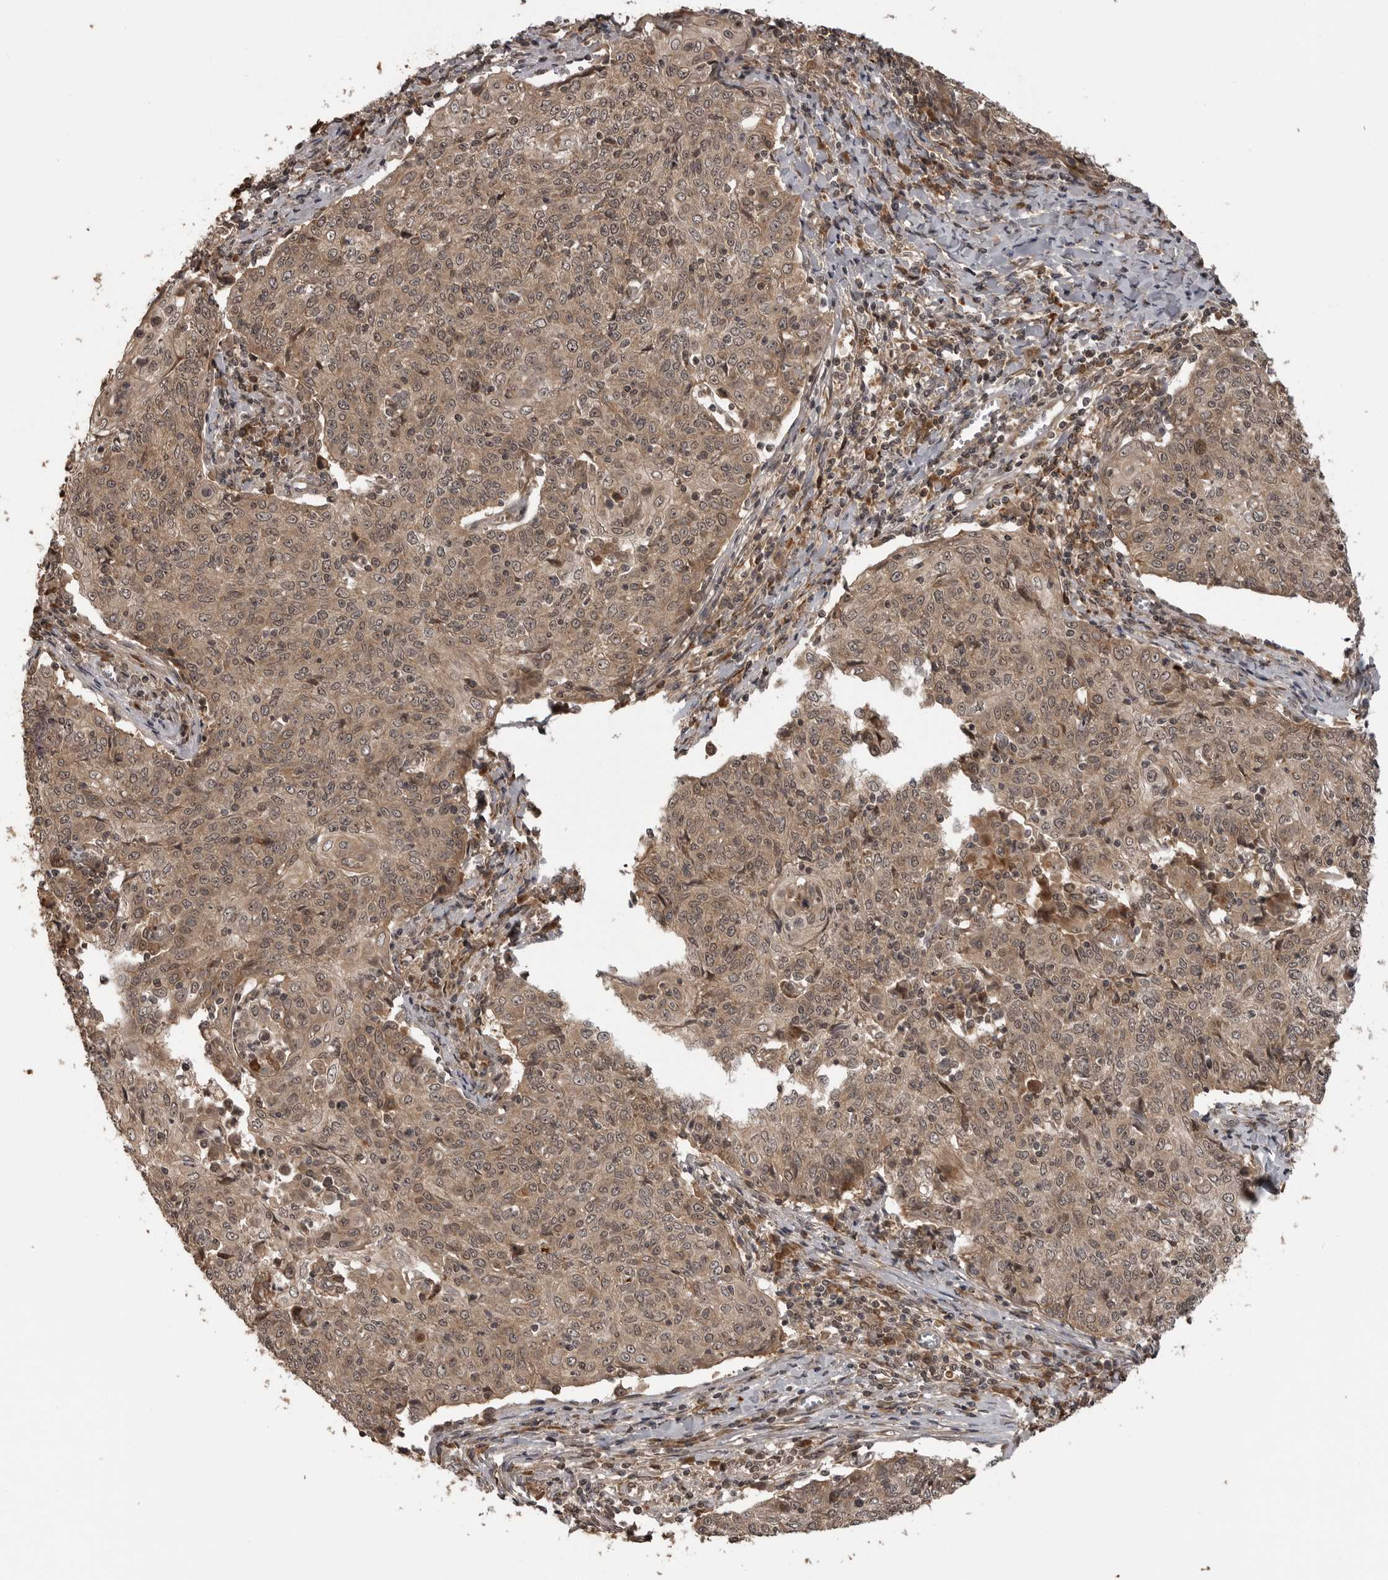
{"staining": {"intensity": "moderate", "quantity": ">75%", "location": "cytoplasmic/membranous,nuclear"}, "tissue": "cervical cancer", "cell_type": "Tumor cells", "image_type": "cancer", "snomed": [{"axis": "morphology", "description": "Squamous cell carcinoma, NOS"}, {"axis": "topography", "description": "Cervix"}], "caption": "This image displays cervical cancer stained with immunohistochemistry (IHC) to label a protein in brown. The cytoplasmic/membranous and nuclear of tumor cells show moderate positivity for the protein. Nuclei are counter-stained blue.", "gene": "AKAP7", "patient": {"sex": "female", "age": 48}}